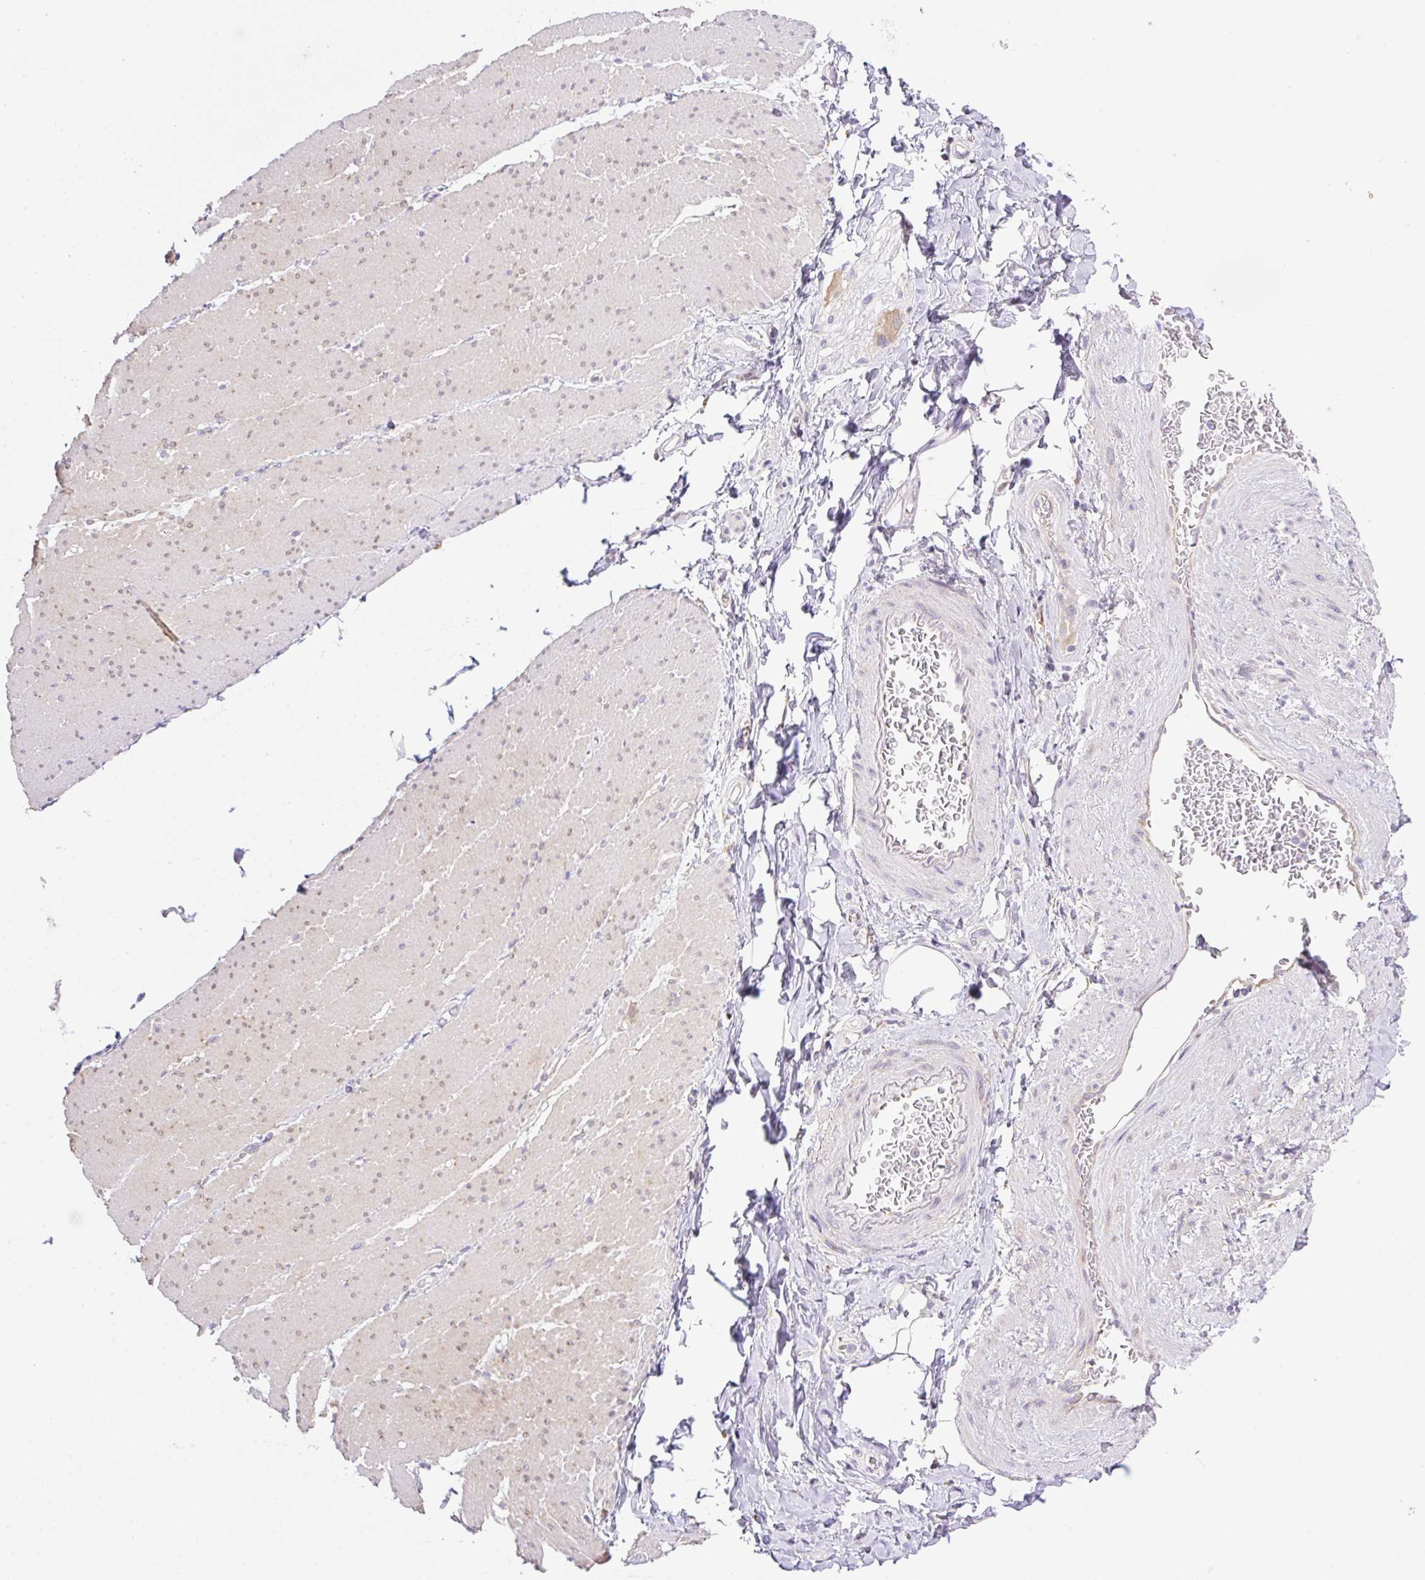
{"staining": {"intensity": "weak", "quantity": "<25%", "location": "cytoplasmic/membranous"}, "tissue": "smooth muscle", "cell_type": "Smooth muscle cells", "image_type": "normal", "snomed": [{"axis": "morphology", "description": "Normal tissue, NOS"}, {"axis": "topography", "description": "Smooth muscle"}, {"axis": "topography", "description": "Rectum"}], "caption": "Protein analysis of unremarkable smooth muscle reveals no significant positivity in smooth muscle cells. (Stains: DAB immunohistochemistry with hematoxylin counter stain, Microscopy: brightfield microscopy at high magnification).", "gene": "CAMK2A", "patient": {"sex": "male", "age": 53}}